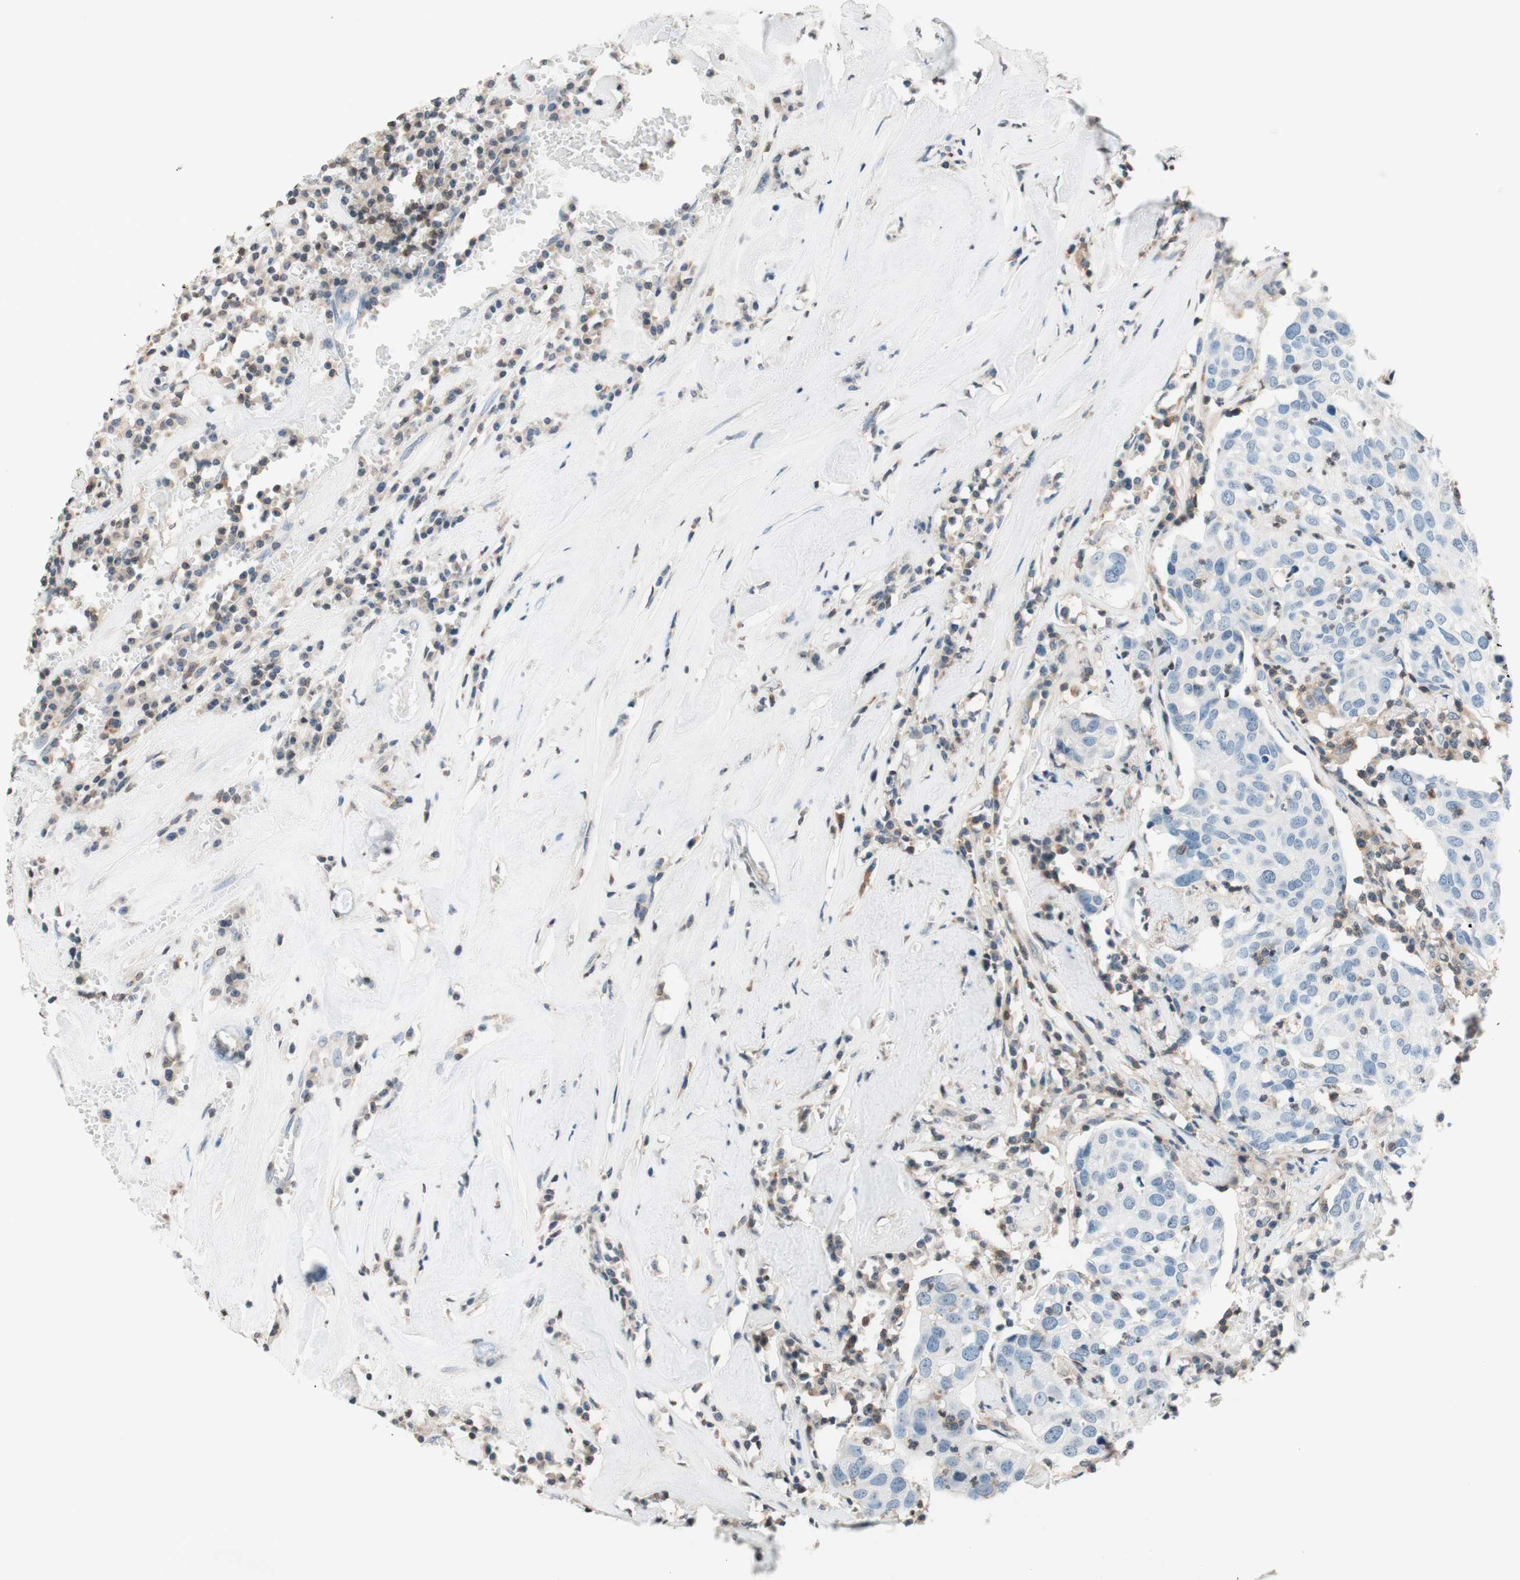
{"staining": {"intensity": "negative", "quantity": "none", "location": "none"}, "tissue": "head and neck cancer", "cell_type": "Tumor cells", "image_type": "cancer", "snomed": [{"axis": "morphology", "description": "Adenocarcinoma, NOS"}, {"axis": "topography", "description": "Salivary gland"}, {"axis": "topography", "description": "Head-Neck"}], "caption": "Immunohistochemistry (IHC) of head and neck cancer (adenocarcinoma) demonstrates no positivity in tumor cells. Brightfield microscopy of immunohistochemistry stained with DAB (3,3'-diaminobenzidine) (brown) and hematoxylin (blue), captured at high magnification.", "gene": "WIPF1", "patient": {"sex": "female", "age": 65}}